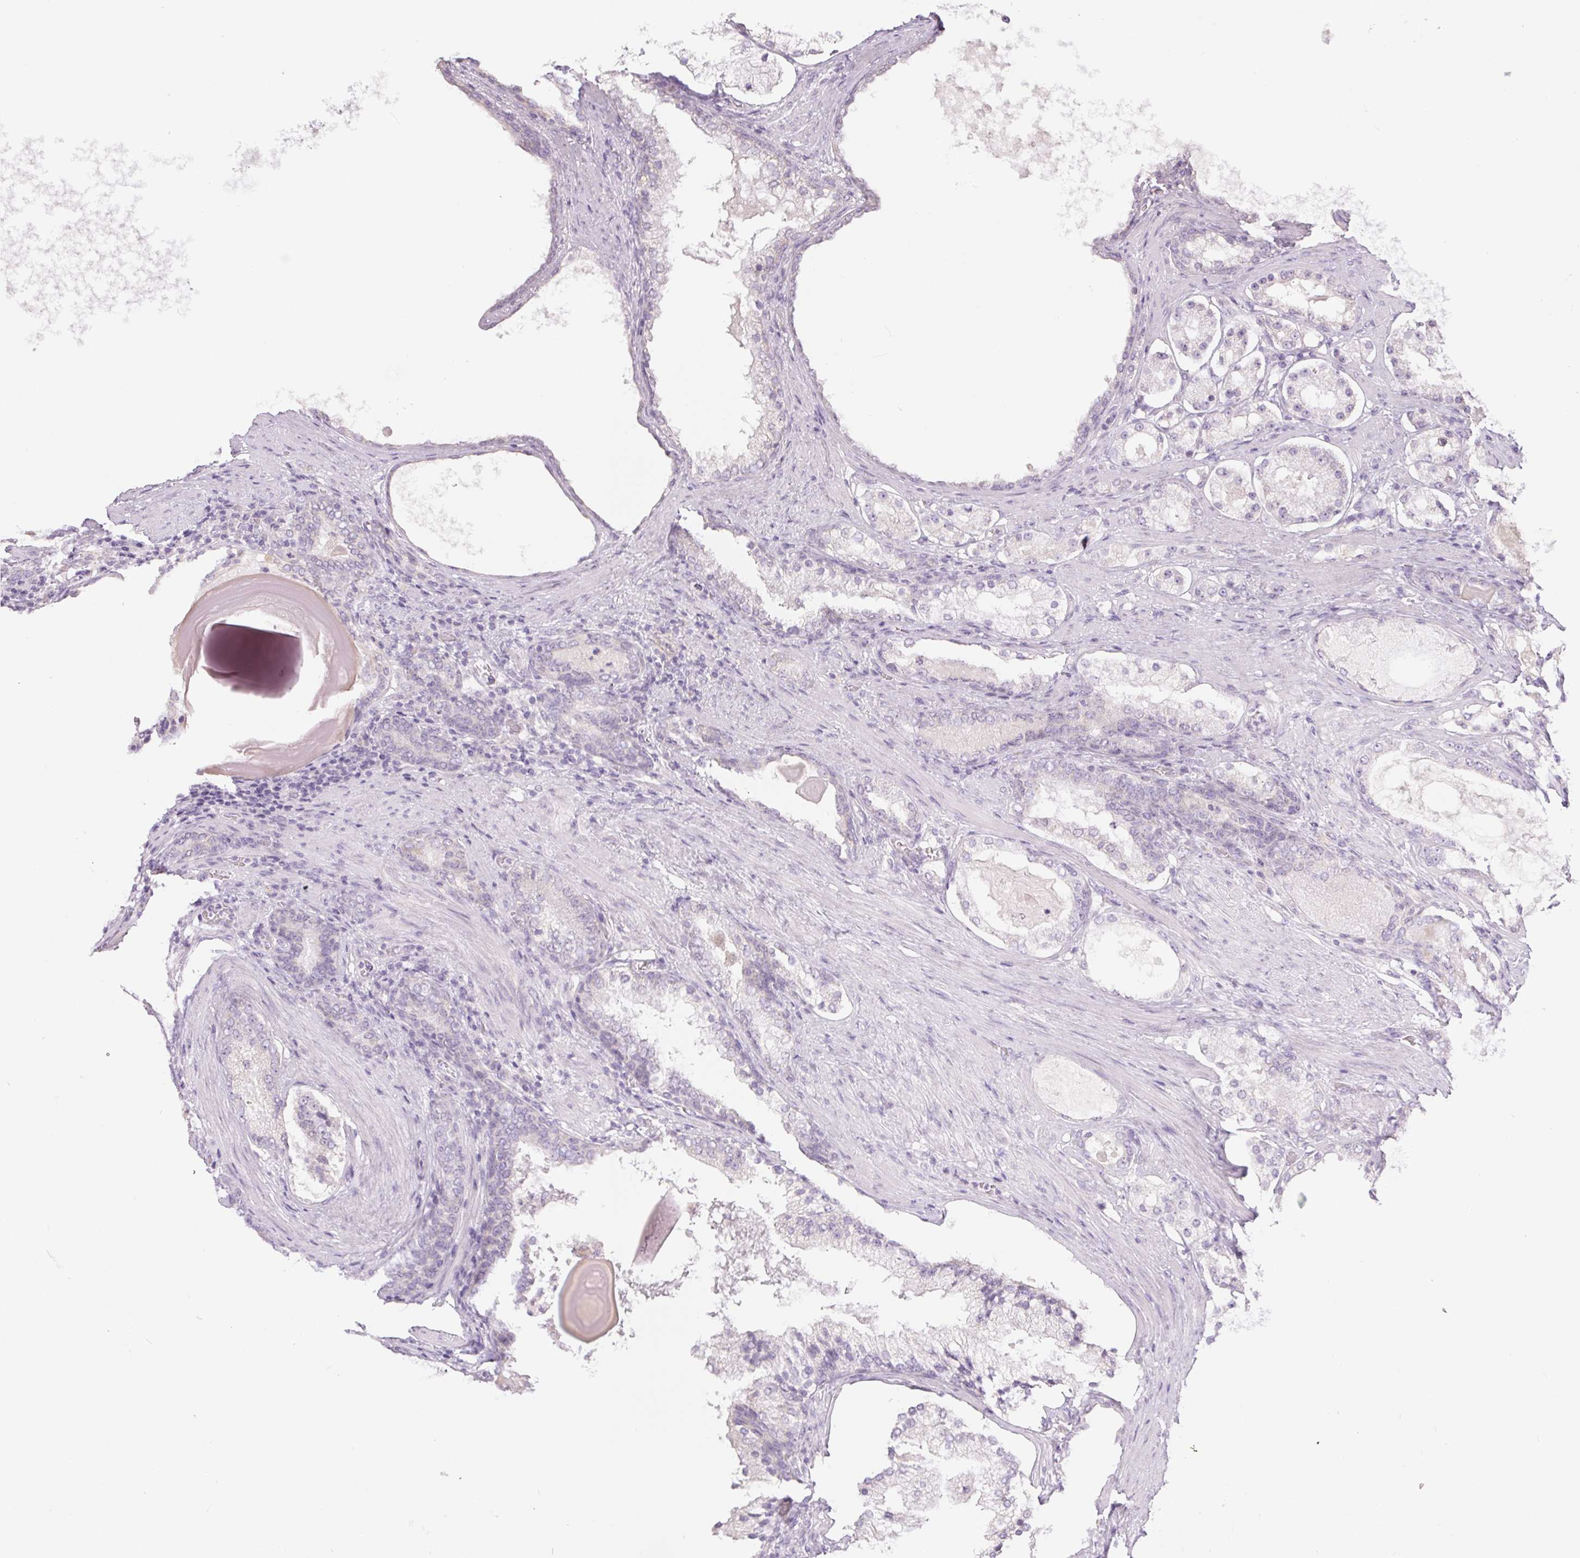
{"staining": {"intensity": "negative", "quantity": "none", "location": "none"}, "tissue": "prostate cancer", "cell_type": "Tumor cells", "image_type": "cancer", "snomed": [{"axis": "morphology", "description": "Adenocarcinoma, Low grade"}, {"axis": "topography", "description": "Prostate"}], "caption": "Tumor cells are negative for protein expression in human low-grade adenocarcinoma (prostate). Brightfield microscopy of IHC stained with DAB (brown) and hematoxylin (blue), captured at high magnification.", "gene": "CTCFL", "patient": {"sex": "male", "age": 57}}